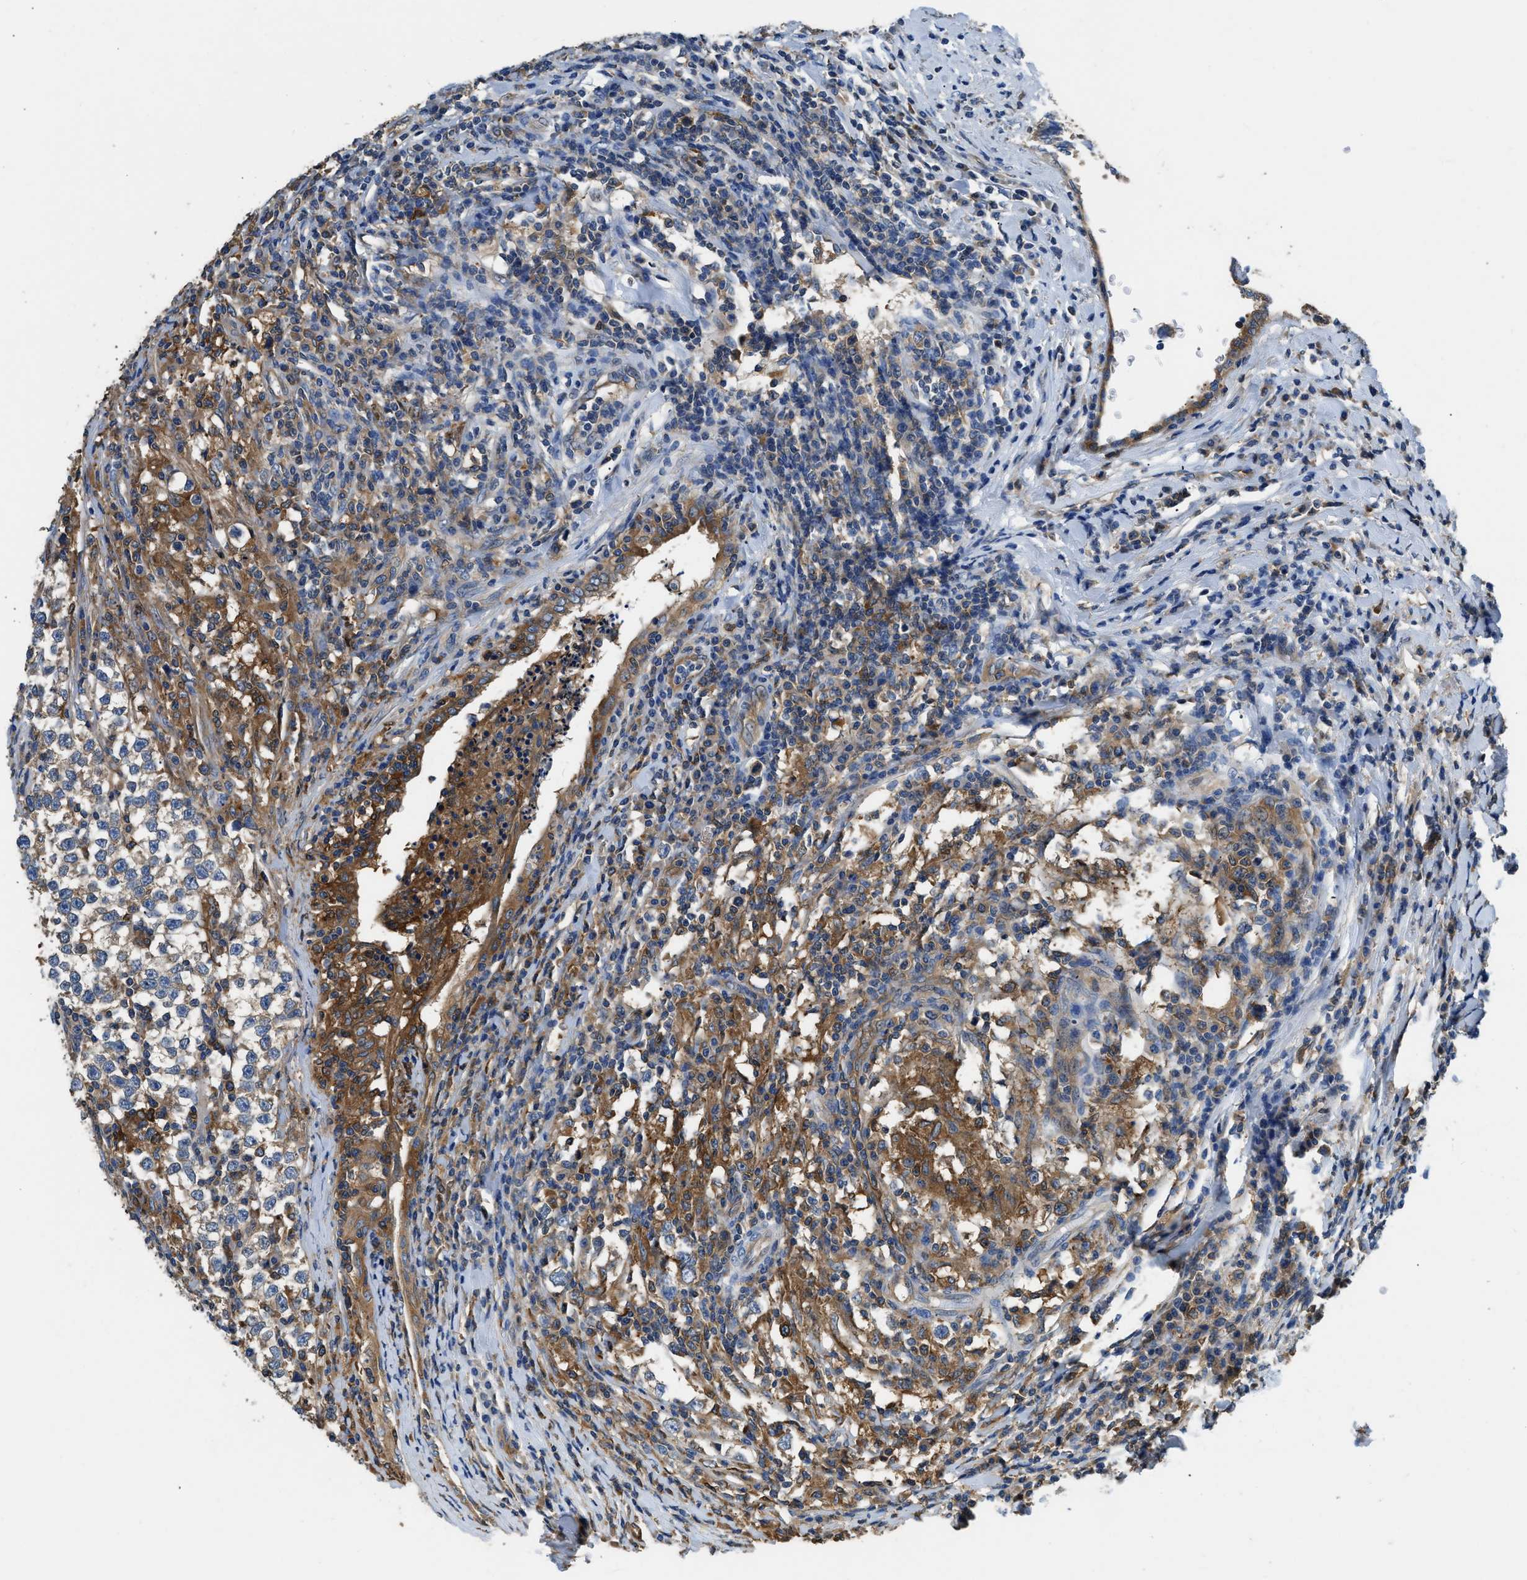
{"staining": {"intensity": "weak", "quantity": "25%-75%", "location": "cytoplasmic/membranous"}, "tissue": "testis cancer", "cell_type": "Tumor cells", "image_type": "cancer", "snomed": [{"axis": "morphology", "description": "Normal tissue, NOS"}, {"axis": "morphology", "description": "Seminoma, NOS"}, {"axis": "topography", "description": "Testis"}], "caption": "Protein staining reveals weak cytoplasmic/membranous expression in about 25%-75% of tumor cells in testis cancer (seminoma).", "gene": "PKM", "patient": {"sex": "male", "age": 43}}